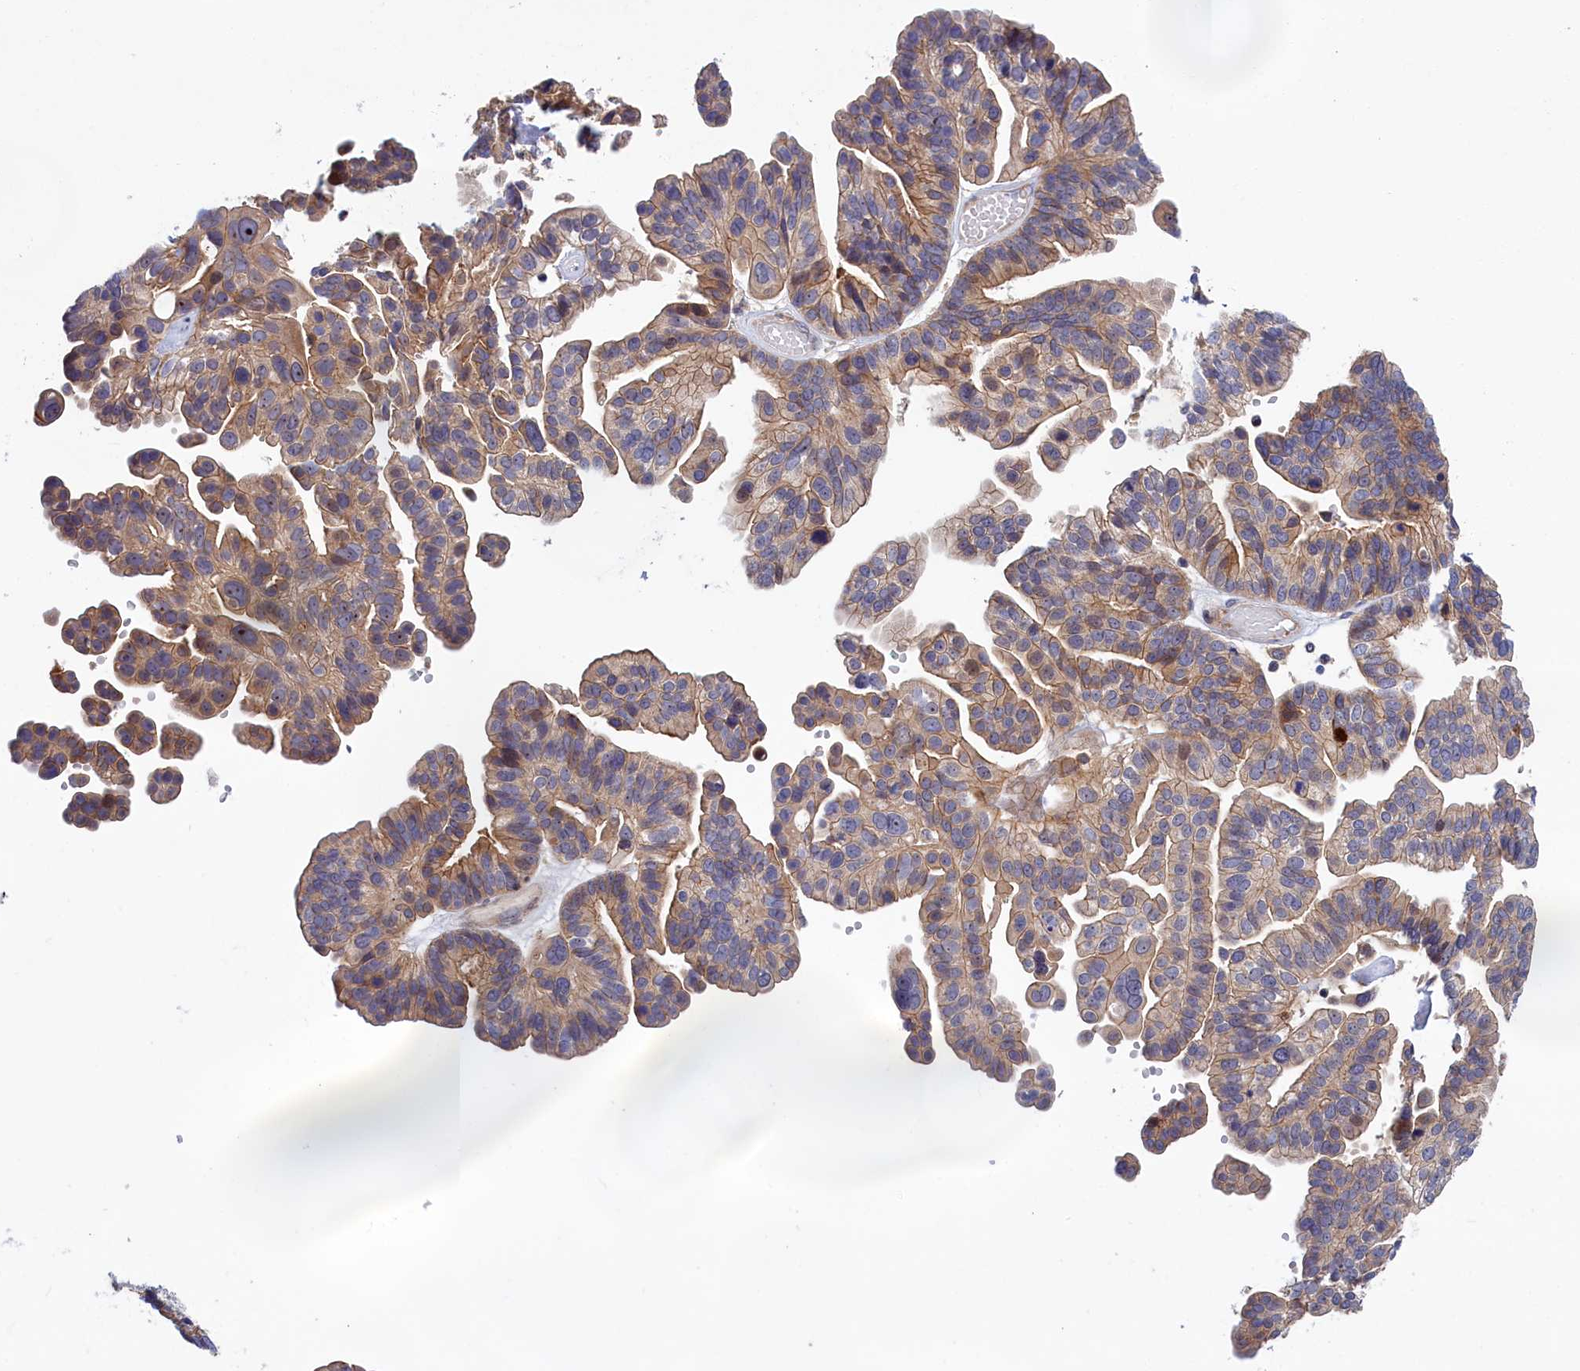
{"staining": {"intensity": "moderate", "quantity": ">75%", "location": "cytoplasmic/membranous"}, "tissue": "ovarian cancer", "cell_type": "Tumor cells", "image_type": "cancer", "snomed": [{"axis": "morphology", "description": "Cystadenocarcinoma, serous, NOS"}, {"axis": "topography", "description": "Ovary"}], "caption": "IHC of human ovarian cancer exhibits medium levels of moderate cytoplasmic/membranous staining in approximately >75% of tumor cells.", "gene": "CRACD", "patient": {"sex": "female", "age": 56}}